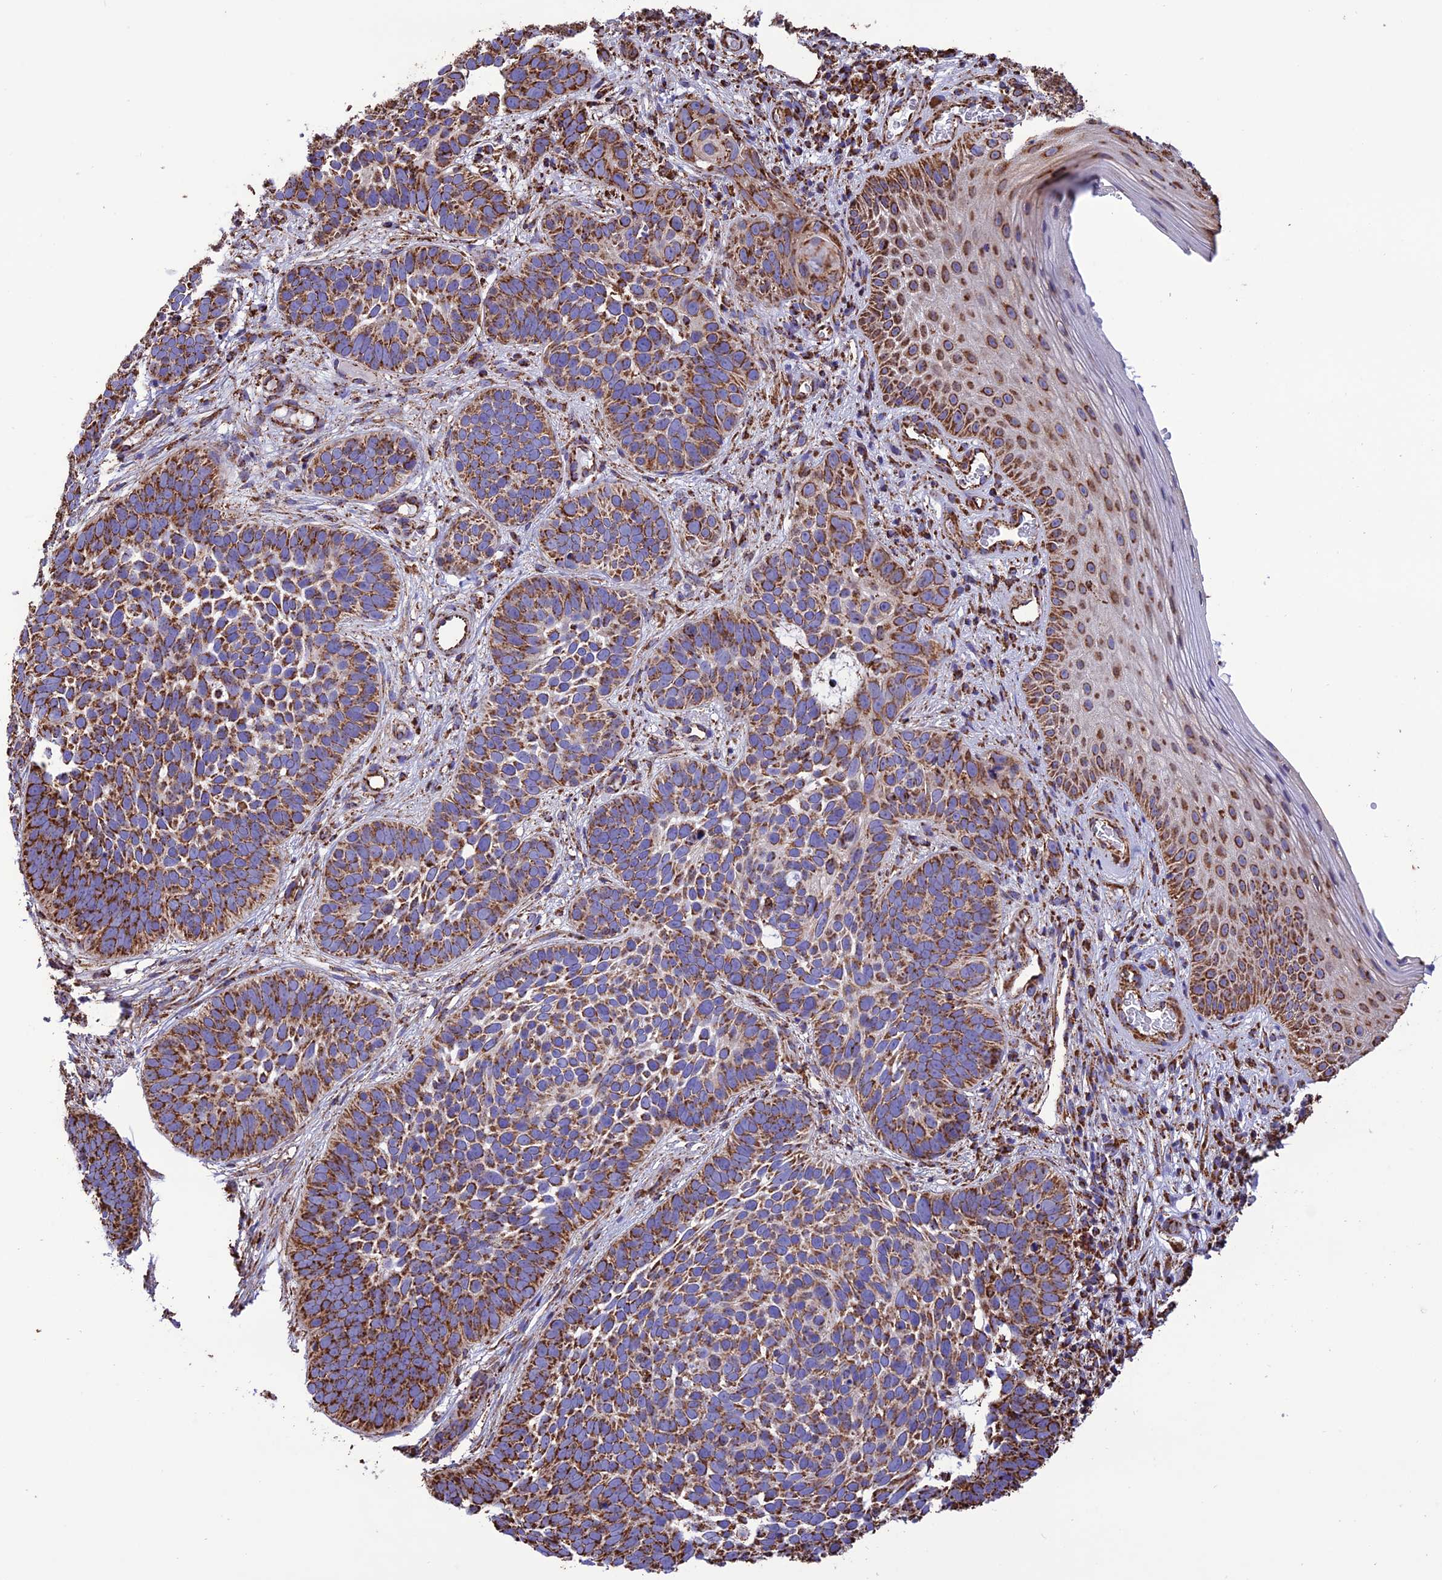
{"staining": {"intensity": "strong", "quantity": ">75%", "location": "cytoplasmic/membranous"}, "tissue": "skin cancer", "cell_type": "Tumor cells", "image_type": "cancer", "snomed": [{"axis": "morphology", "description": "Basal cell carcinoma"}, {"axis": "topography", "description": "Skin"}], "caption": "Immunohistochemistry (DAB (3,3'-diaminobenzidine)) staining of skin basal cell carcinoma exhibits strong cytoplasmic/membranous protein expression in about >75% of tumor cells. The staining was performed using DAB to visualize the protein expression in brown, while the nuclei were stained in blue with hematoxylin (Magnification: 20x).", "gene": "NDUFAF1", "patient": {"sex": "male", "age": 89}}